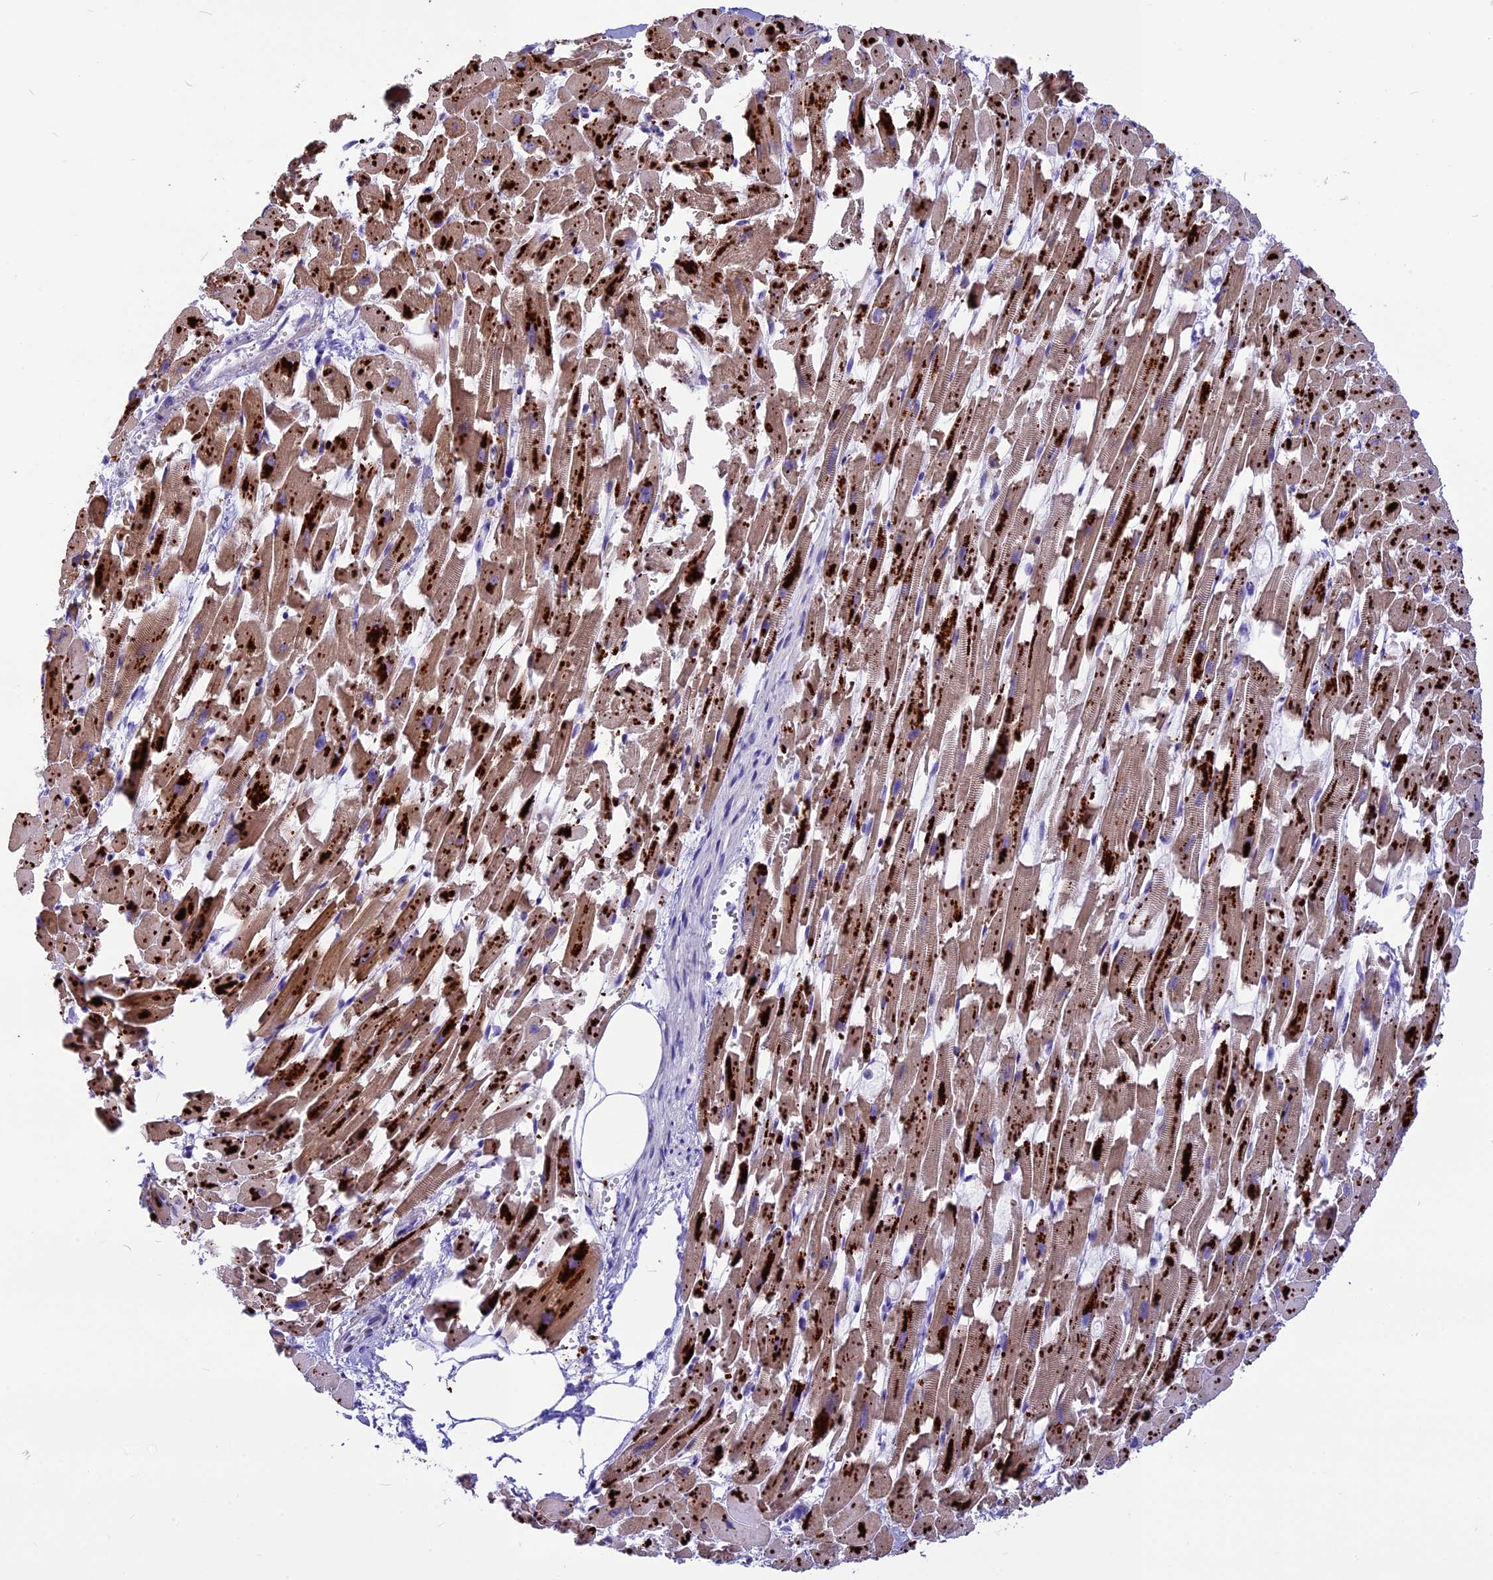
{"staining": {"intensity": "strong", "quantity": "25%-75%", "location": "cytoplasmic/membranous"}, "tissue": "heart muscle", "cell_type": "Cardiomyocytes", "image_type": "normal", "snomed": [{"axis": "morphology", "description": "Normal tissue, NOS"}, {"axis": "topography", "description": "Heart"}], "caption": "This histopathology image reveals IHC staining of benign heart muscle, with high strong cytoplasmic/membranous staining in about 25%-75% of cardiomyocytes.", "gene": "THRSP", "patient": {"sex": "female", "age": 64}}